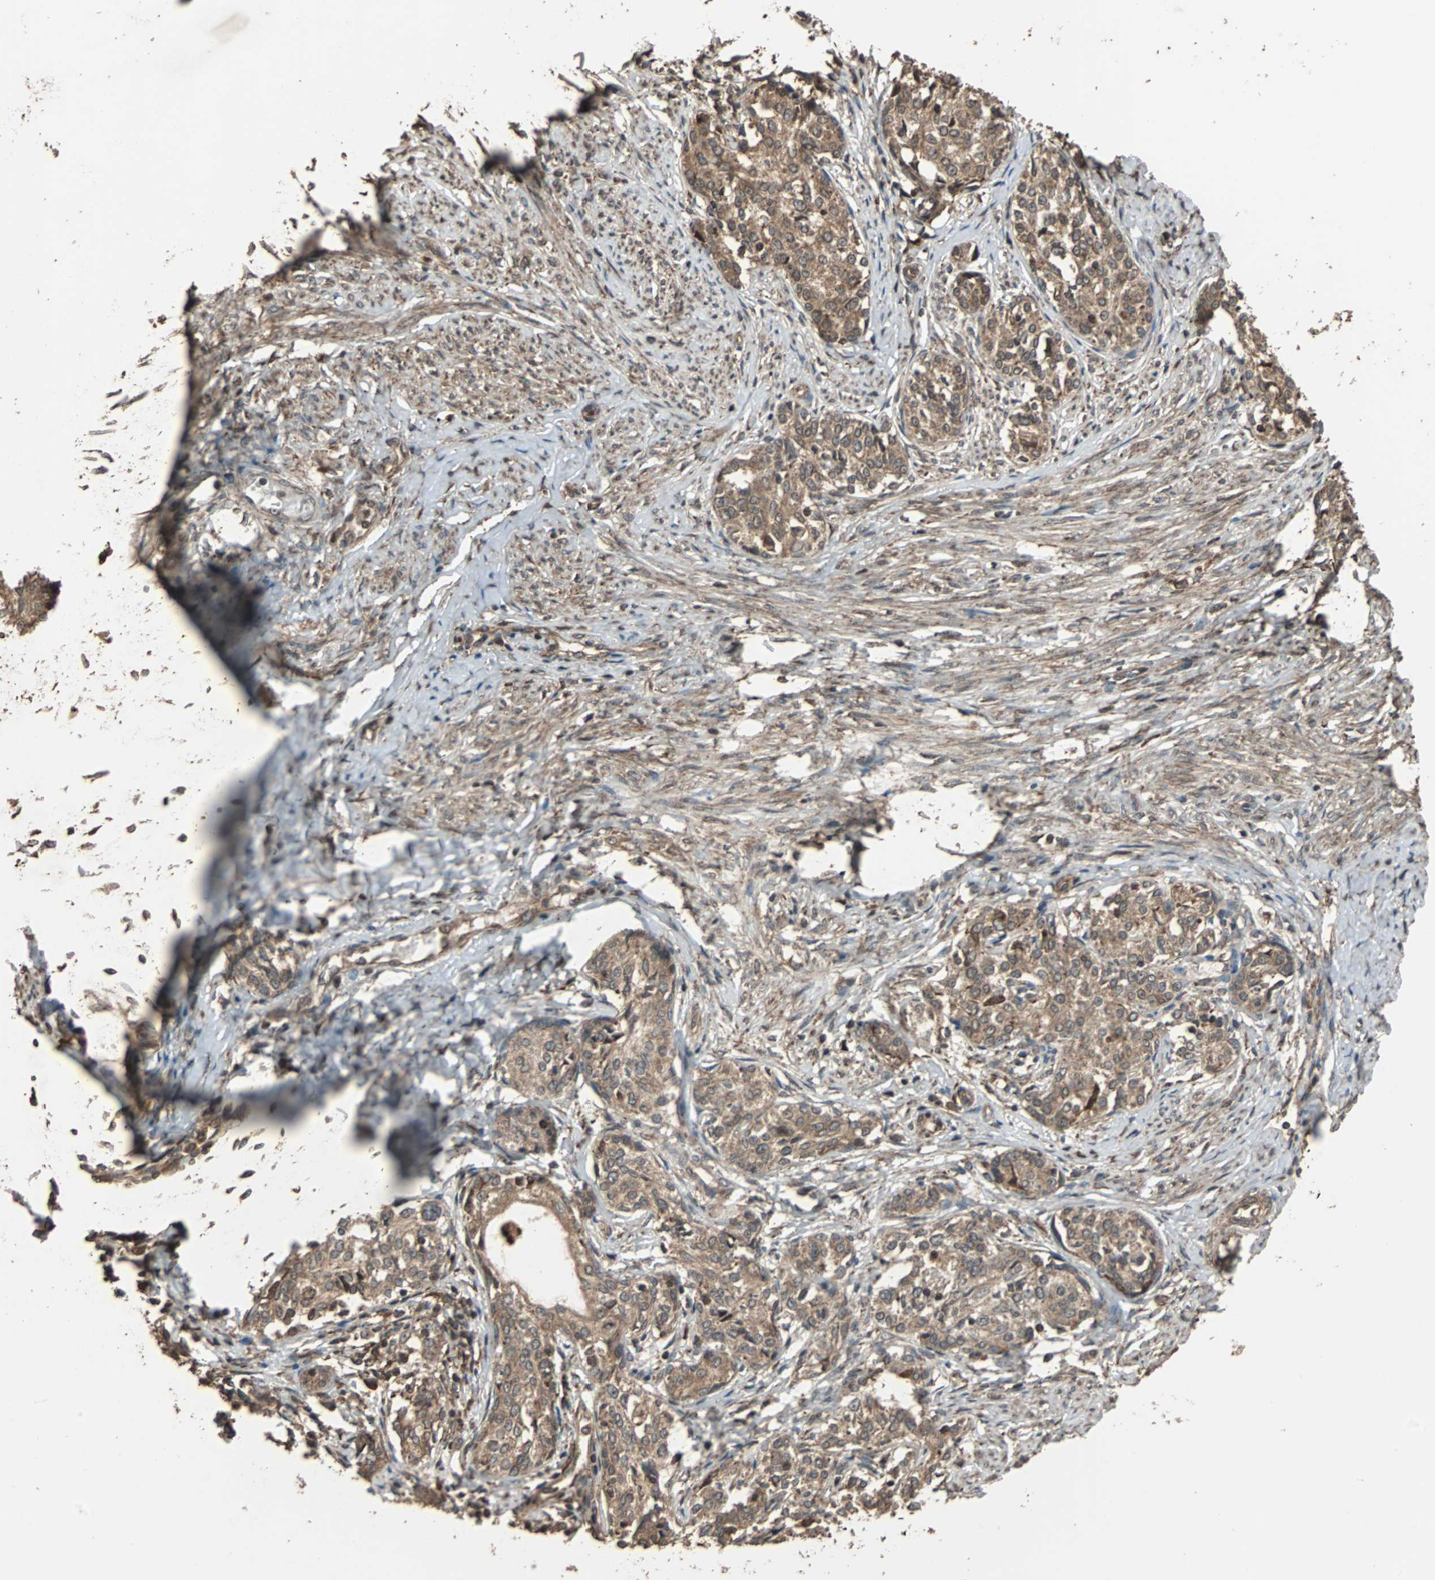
{"staining": {"intensity": "moderate", "quantity": ">75%", "location": "cytoplasmic/membranous"}, "tissue": "cervical cancer", "cell_type": "Tumor cells", "image_type": "cancer", "snomed": [{"axis": "morphology", "description": "Squamous cell carcinoma, NOS"}, {"axis": "morphology", "description": "Adenocarcinoma, NOS"}, {"axis": "topography", "description": "Cervix"}], "caption": "The photomicrograph exhibits staining of cervical cancer (adenocarcinoma), revealing moderate cytoplasmic/membranous protein expression (brown color) within tumor cells.", "gene": "LAMTOR5", "patient": {"sex": "female", "age": 52}}